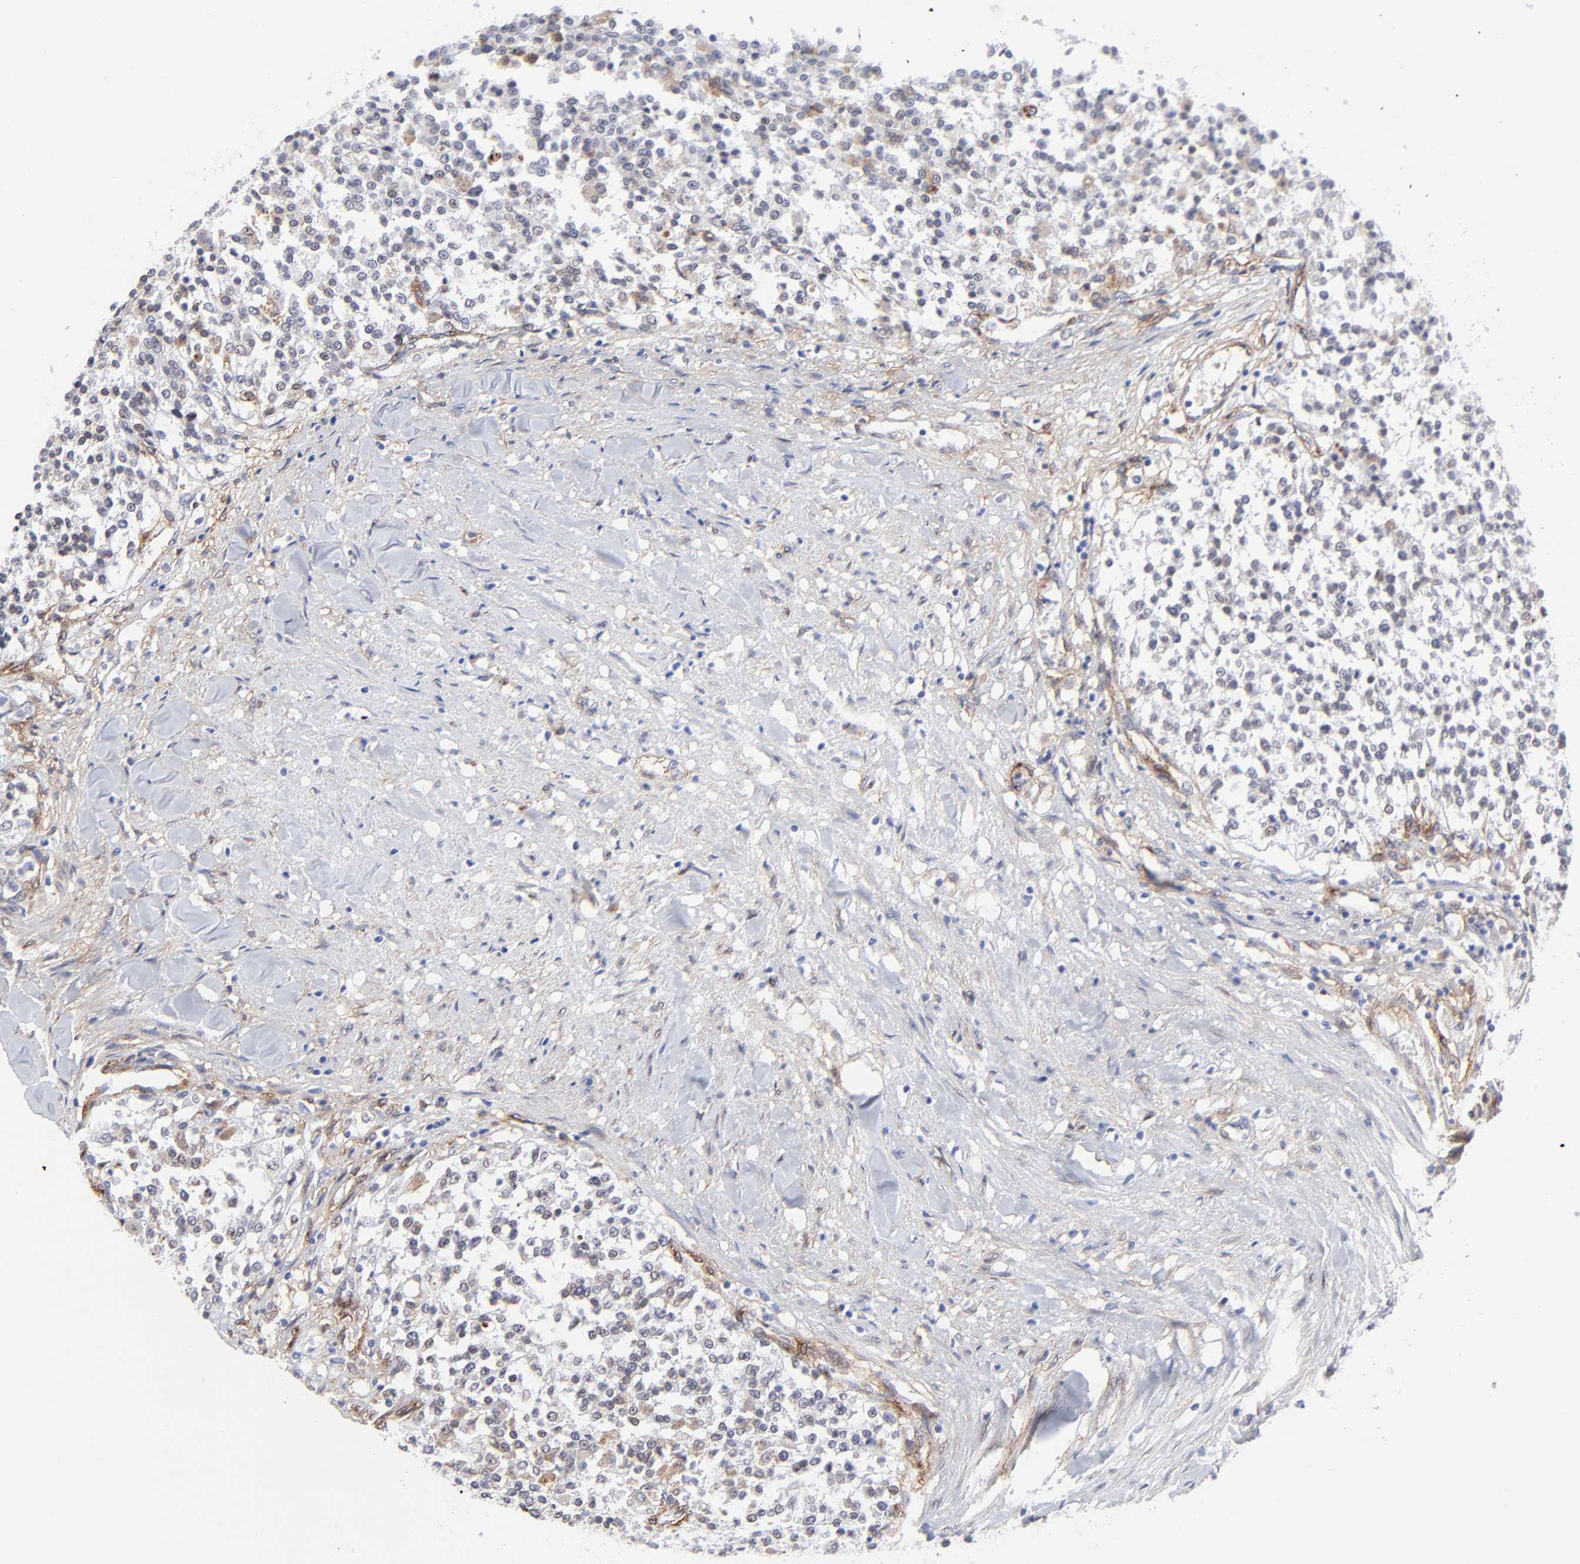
{"staining": {"intensity": "negative", "quantity": "none", "location": "none"}, "tissue": "testis cancer", "cell_type": "Tumor cells", "image_type": "cancer", "snomed": [{"axis": "morphology", "description": "Seminoma, NOS"}, {"axis": "topography", "description": "Testis"}], "caption": "There is no significant staining in tumor cells of seminoma (testis).", "gene": "PDGFRB", "patient": {"sex": "male", "age": 59}}